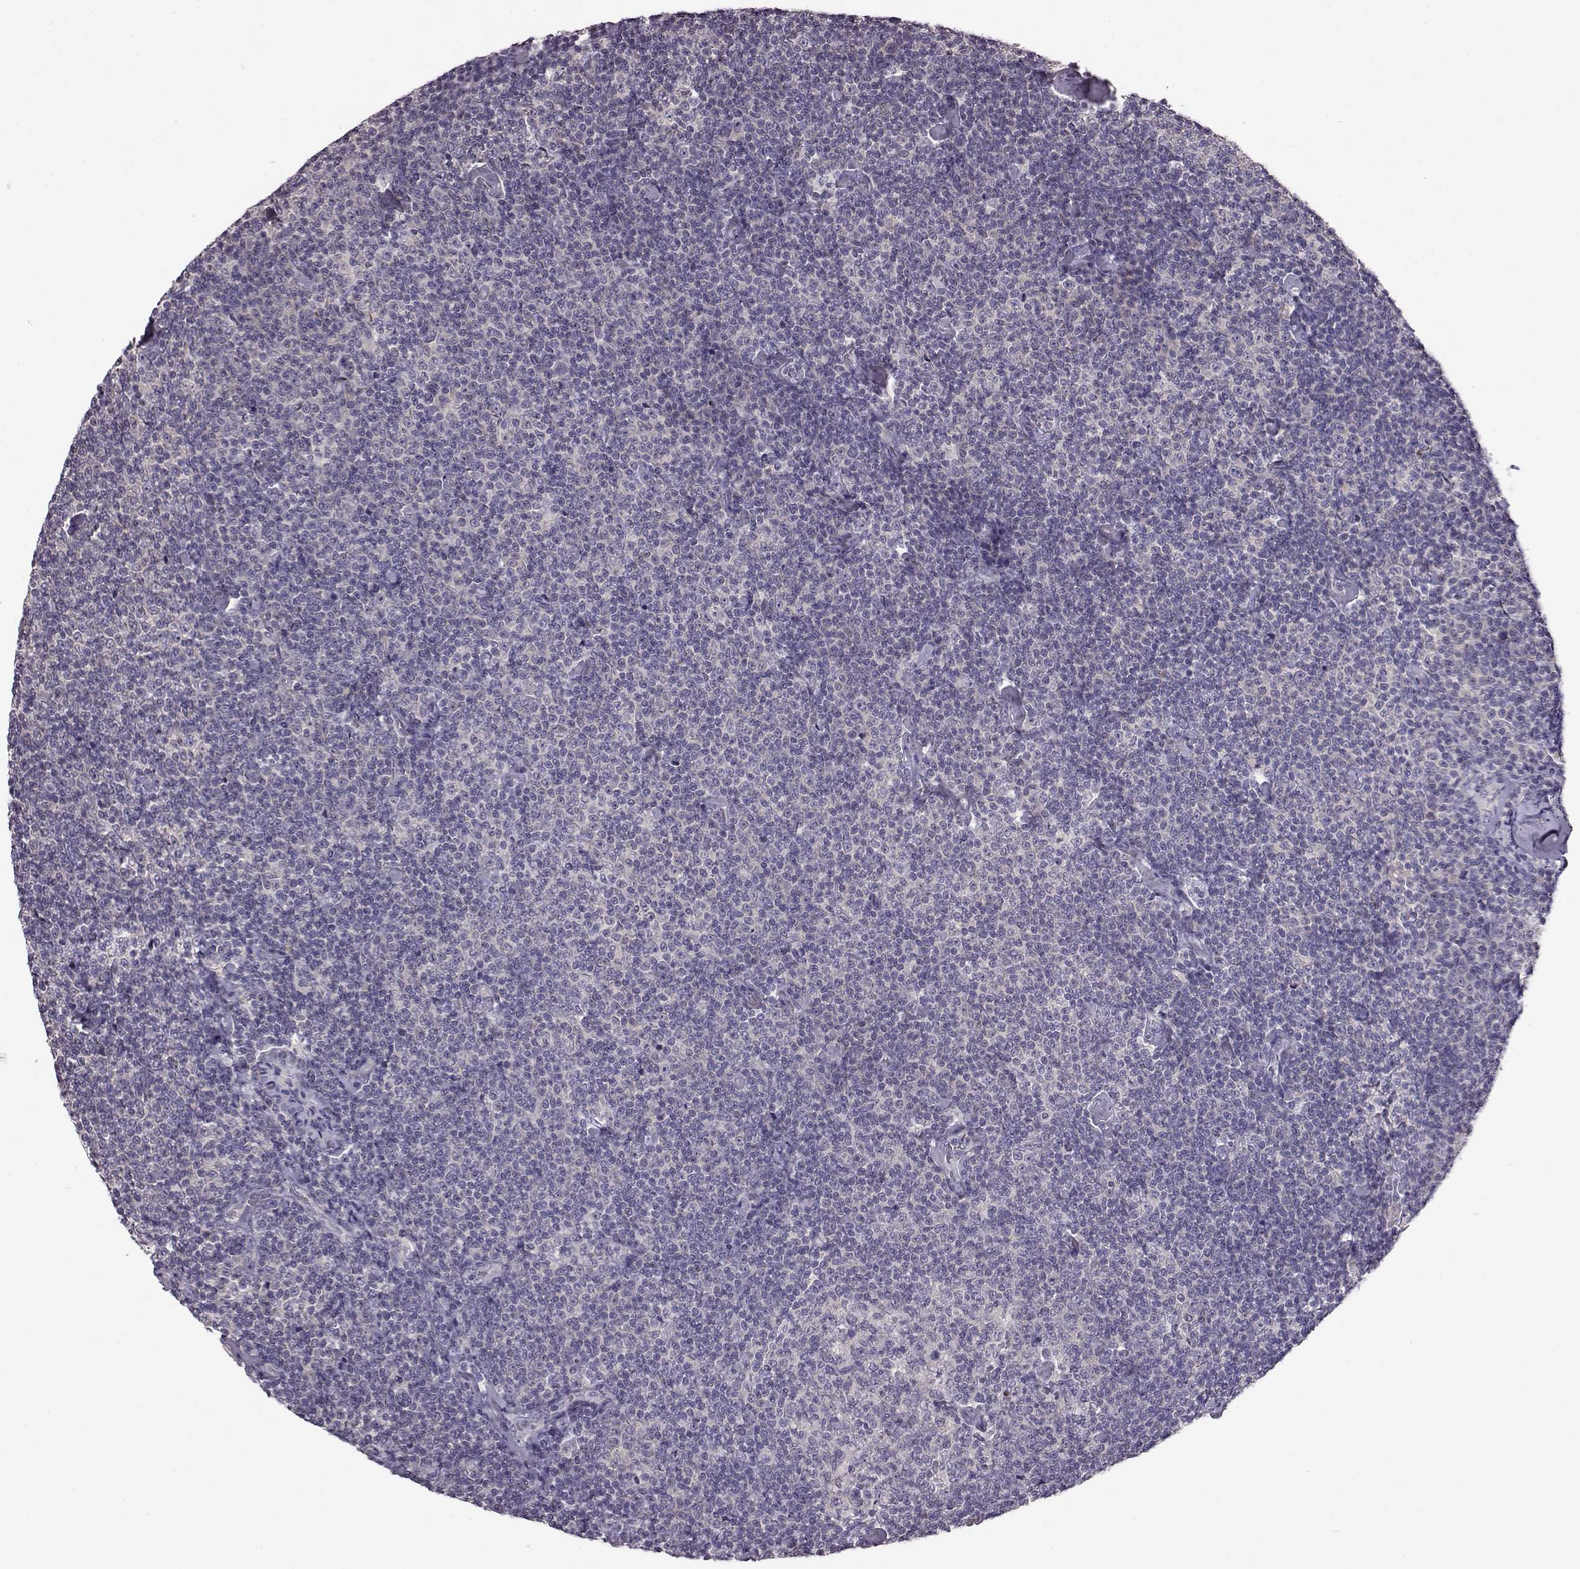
{"staining": {"intensity": "negative", "quantity": "none", "location": "none"}, "tissue": "lymphoma", "cell_type": "Tumor cells", "image_type": "cancer", "snomed": [{"axis": "morphology", "description": "Malignant lymphoma, non-Hodgkin's type, Low grade"}, {"axis": "topography", "description": "Lymph node"}], "caption": "The IHC photomicrograph has no significant staining in tumor cells of lymphoma tissue.", "gene": "ADGRG2", "patient": {"sex": "male", "age": 81}}